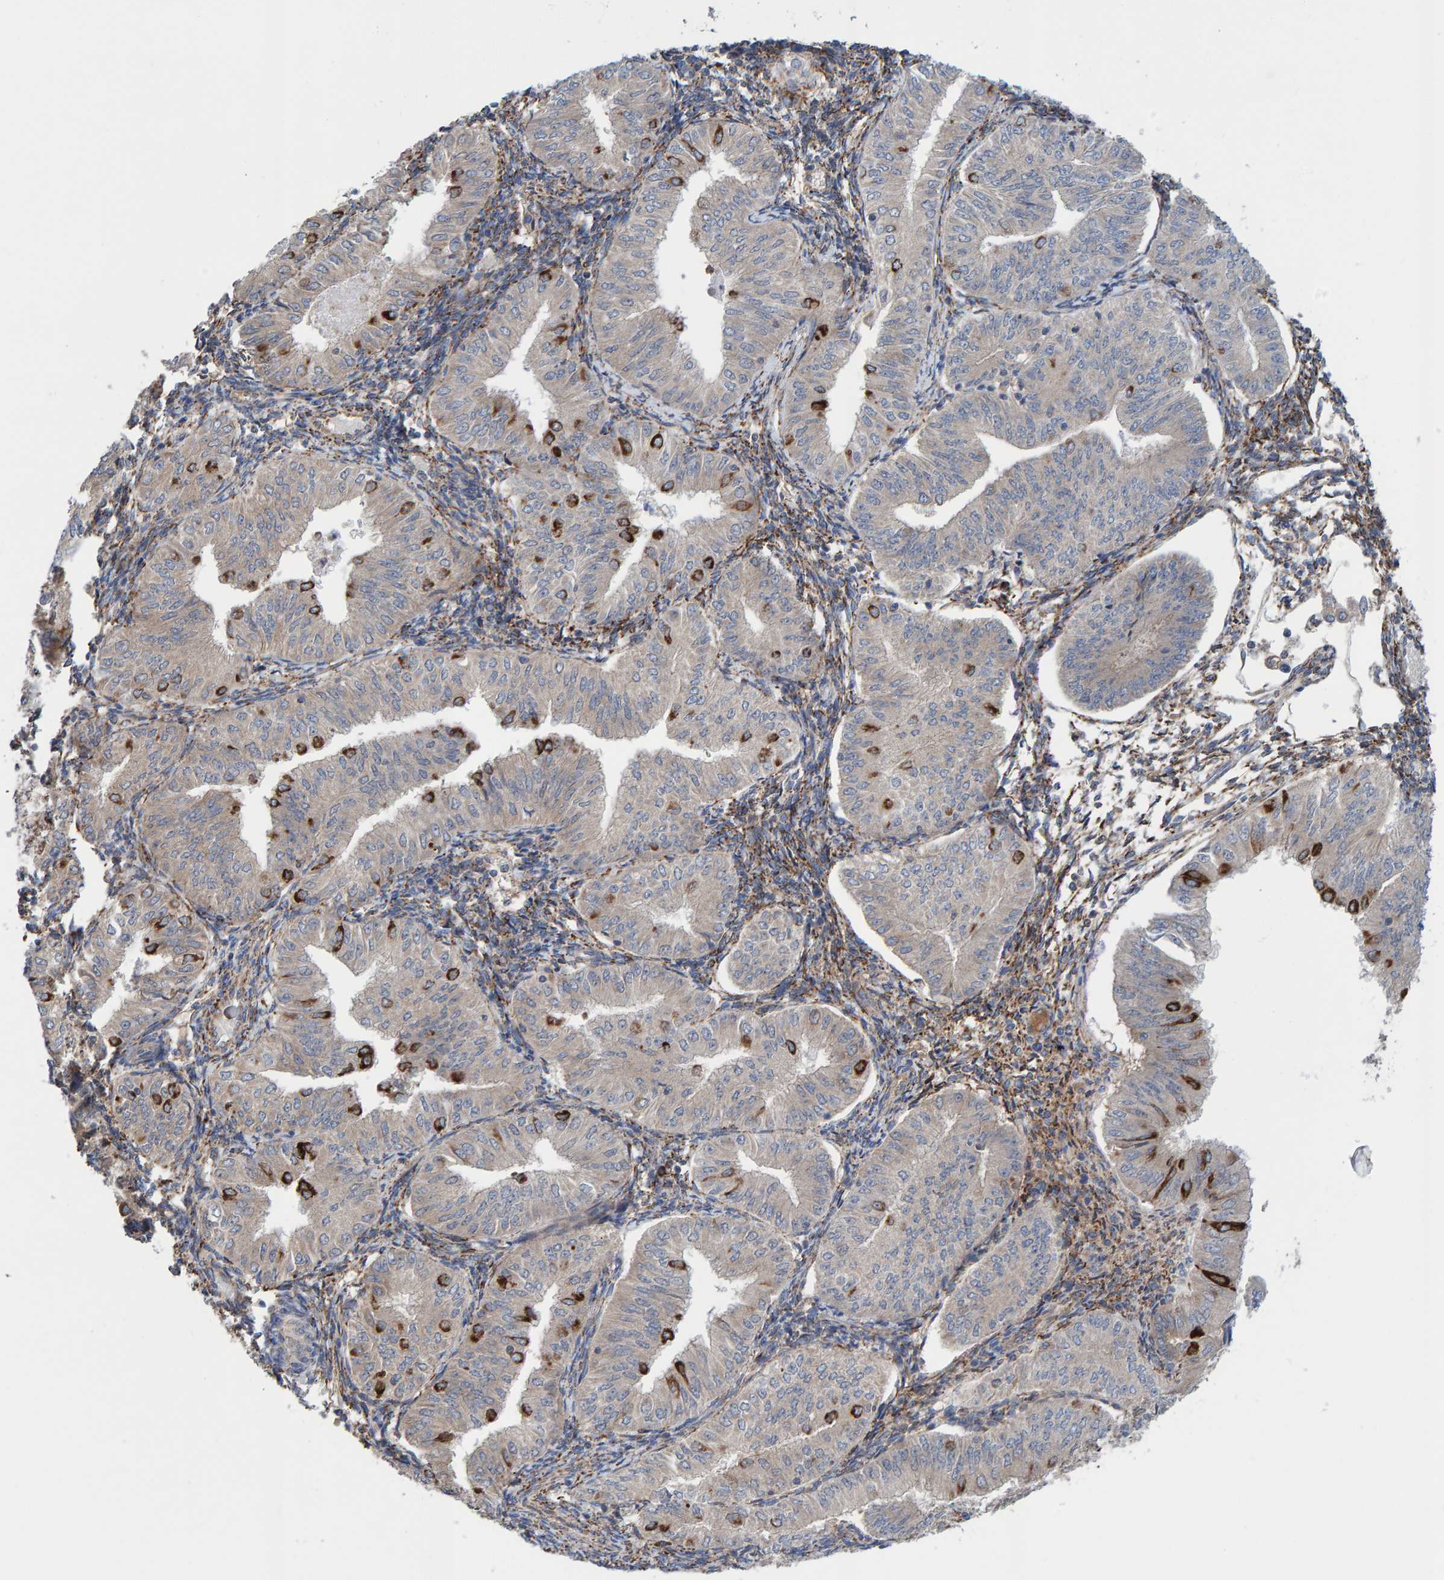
{"staining": {"intensity": "strong", "quantity": "<25%", "location": "cytoplasmic/membranous"}, "tissue": "endometrial cancer", "cell_type": "Tumor cells", "image_type": "cancer", "snomed": [{"axis": "morphology", "description": "Normal tissue, NOS"}, {"axis": "morphology", "description": "Adenocarcinoma, NOS"}, {"axis": "topography", "description": "Endometrium"}], "caption": "An image of adenocarcinoma (endometrial) stained for a protein reveals strong cytoplasmic/membranous brown staining in tumor cells.", "gene": "LRSAM1", "patient": {"sex": "female", "age": 53}}